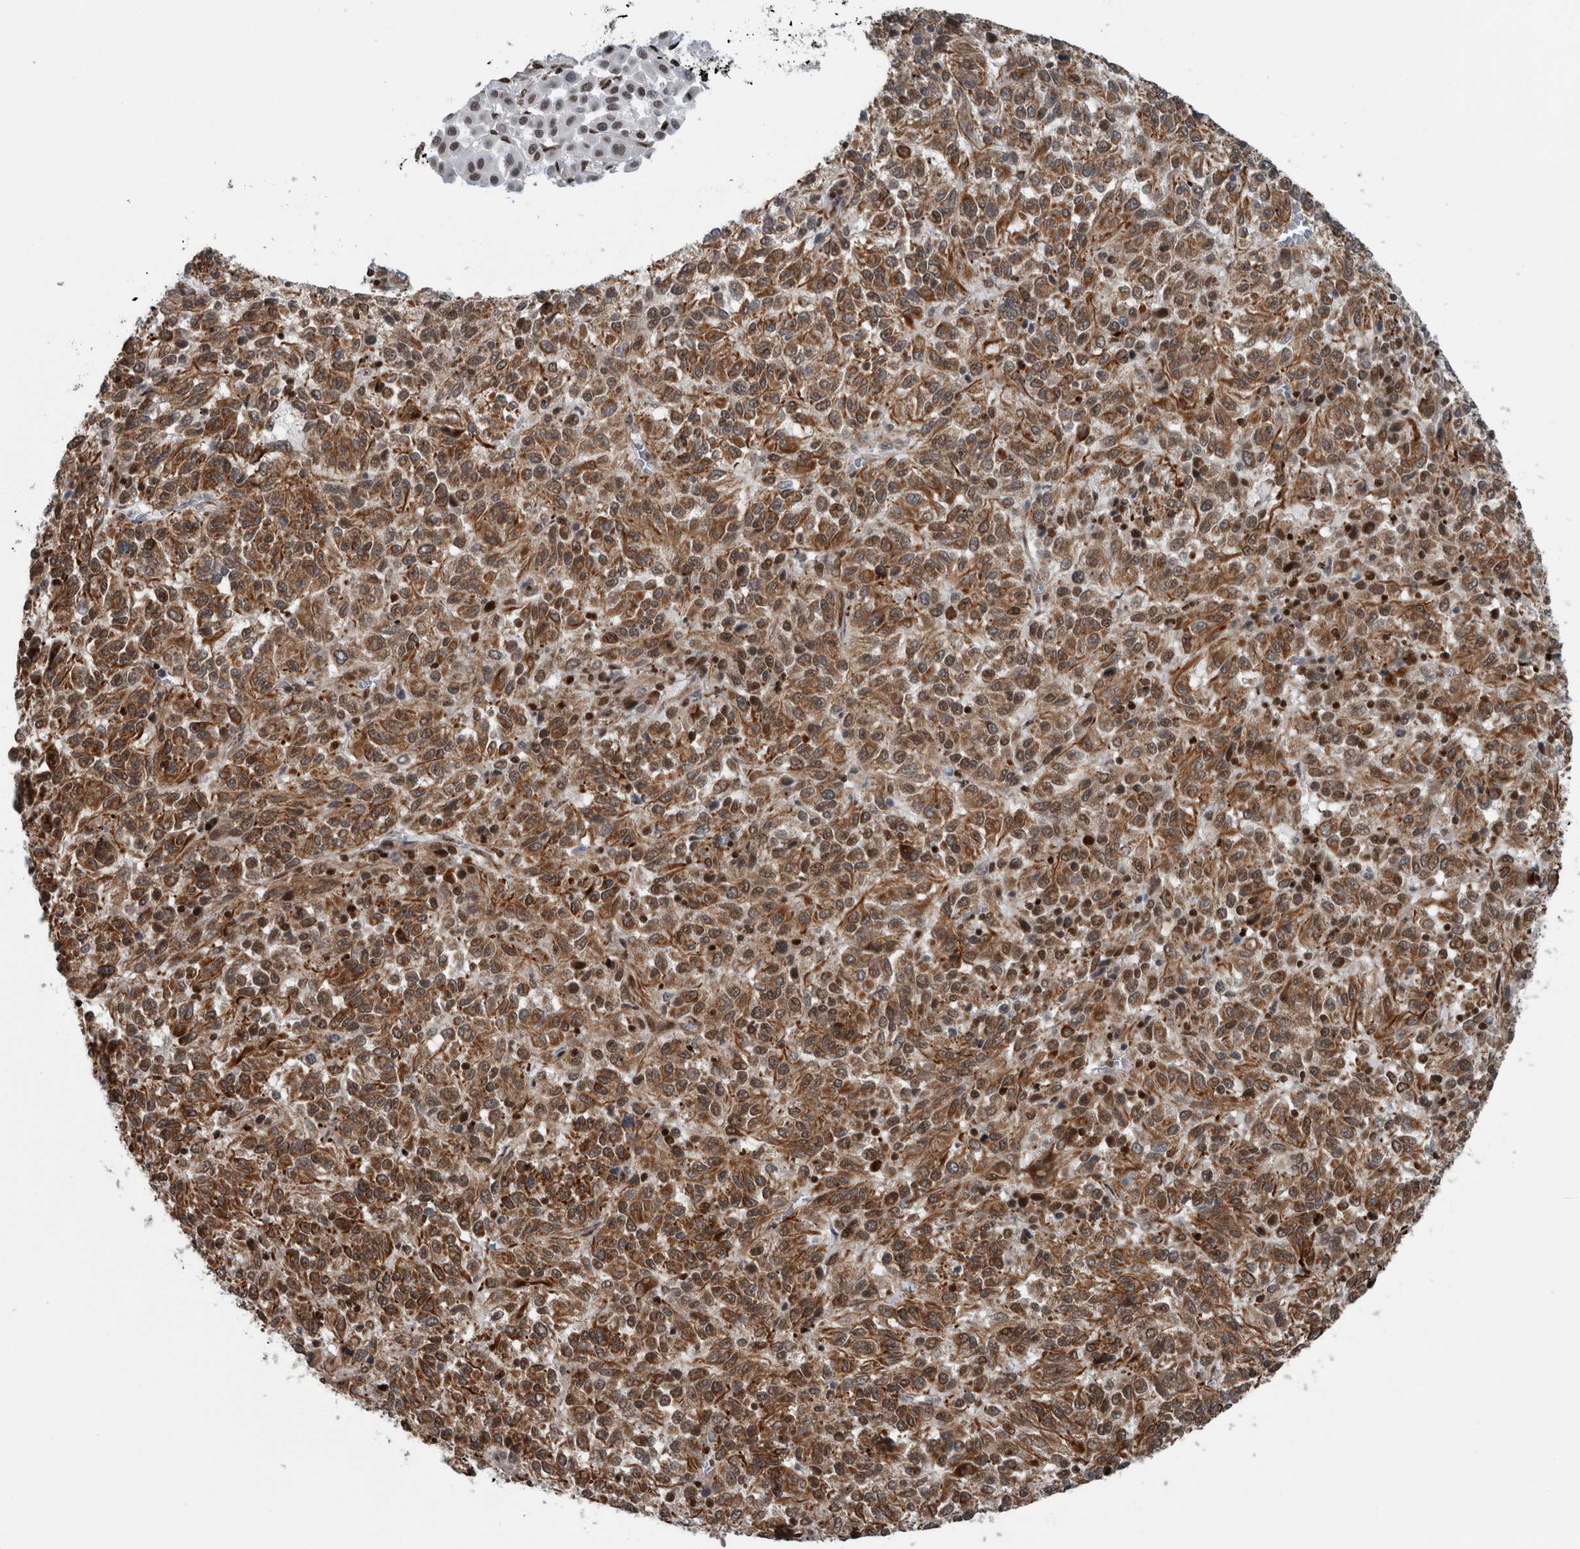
{"staining": {"intensity": "moderate", "quantity": ">75%", "location": "cytoplasmic/membranous"}, "tissue": "melanoma", "cell_type": "Tumor cells", "image_type": "cancer", "snomed": [{"axis": "morphology", "description": "Malignant melanoma, Metastatic site"}, {"axis": "topography", "description": "Lung"}], "caption": "Melanoma stained with DAB (3,3'-diaminobenzidine) IHC displays medium levels of moderate cytoplasmic/membranous positivity in about >75% of tumor cells. The protein of interest is stained brown, and the nuclei are stained in blue (DAB IHC with brightfield microscopy, high magnification).", "gene": "DNMT3A", "patient": {"sex": "male", "age": 64}}